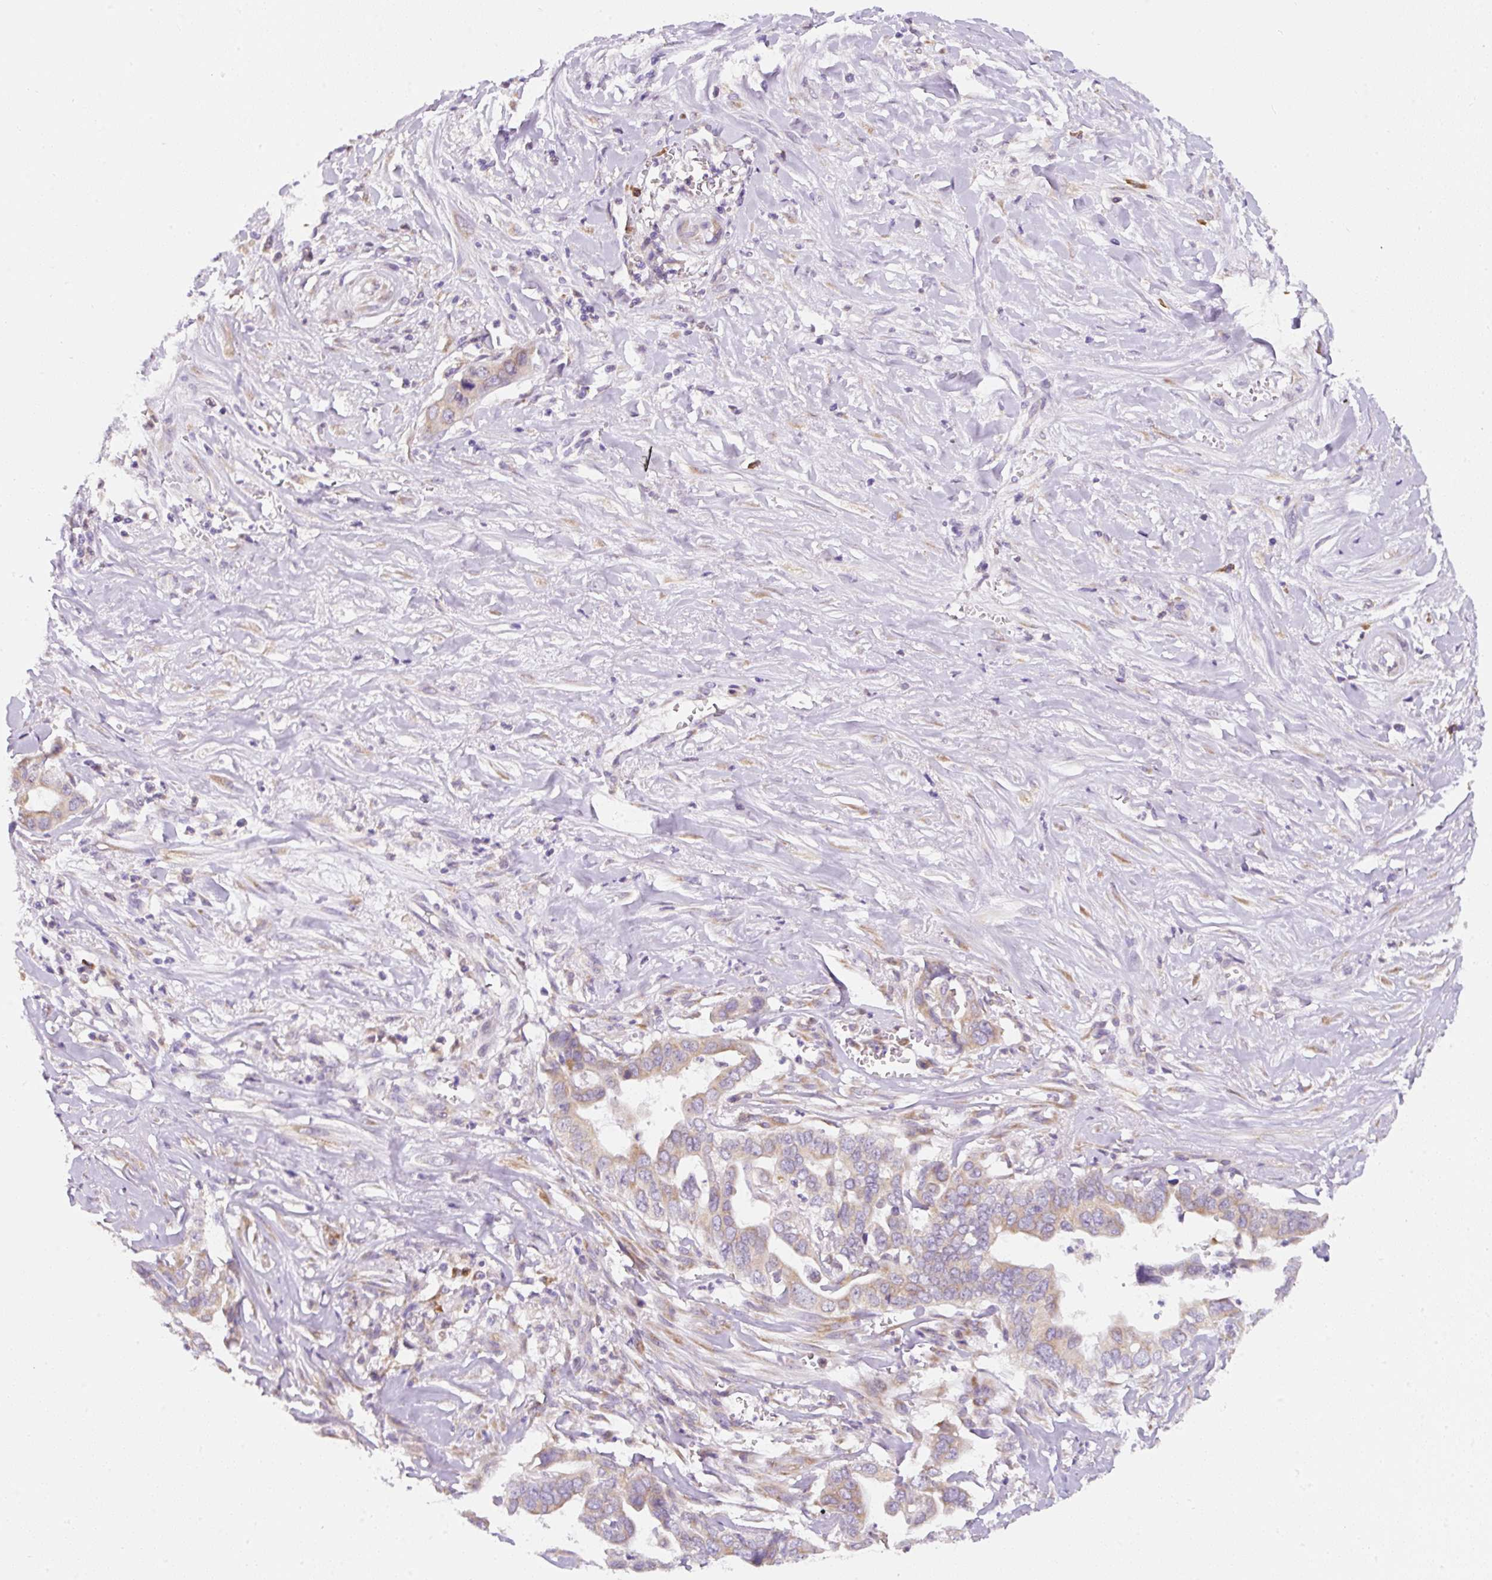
{"staining": {"intensity": "weak", "quantity": "25%-75%", "location": "cytoplasmic/membranous"}, "tissue": "liver cancer", "cell_type": "Tumor cells", "image_type": "cancer", "snomed": [{"axis": "morphology", "description": "Cholangiocarcinoma"}, {"axis": "topography", "description": "Liver"}], "caption": "Brown immunohistochemical staining in human liver cancer (cholangiocarcinoma) displays weak cytoplasmic/membranous positivity in about 25%-75% of tumor cells.", "gene": "DDOST", "patient": {"sex": "female", "age": 79}}